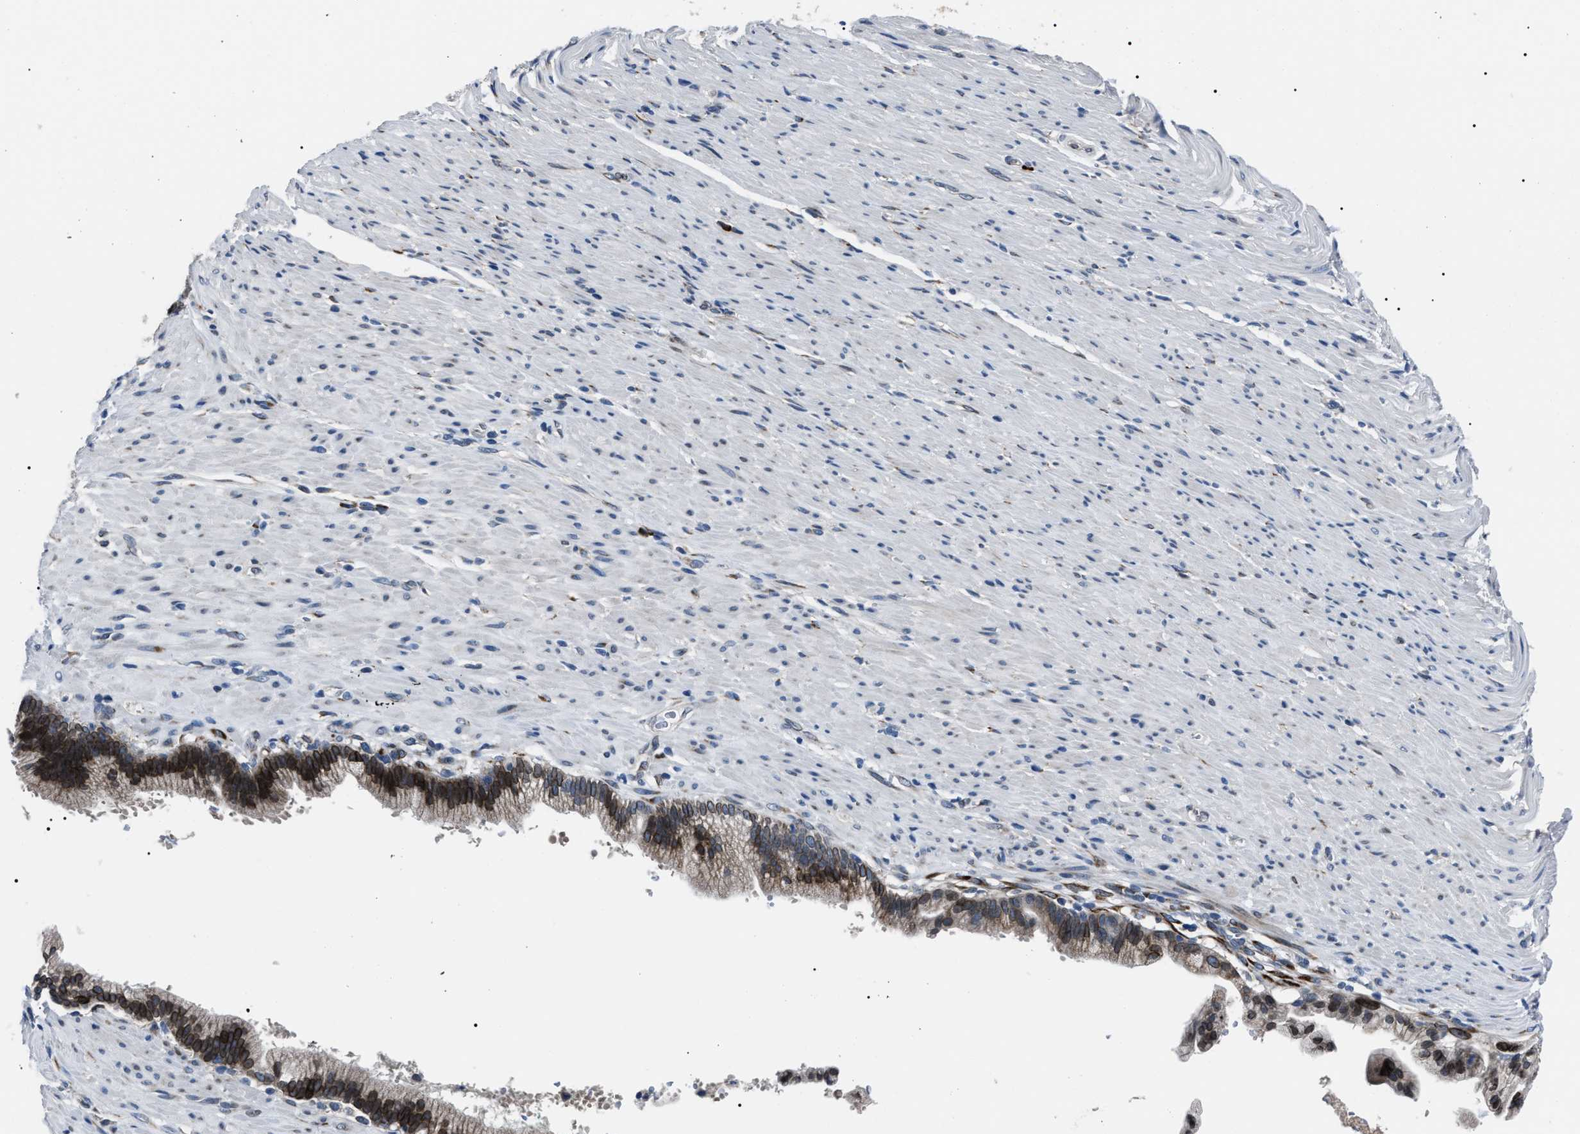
{"staining": {"intensity": "moderate", "quantity": ">75%", "location": "cytoplasmic/membranous"}, "tissue": "pancreatic cancer", "cell_type": "Tumor cells", "image_type": "cancer", "snomed": [{"axis": "morphology", "description": "Adenocarcinoma, NOS"}, {"axis": "topography", "description": "Pancreas"}], "caption": "High-magnification brightfield microscopy of pancreatic cancer (adenocarcinoma) stained with DAB (3,3'-diaminobenzidine) (brown) and counterstained with hematoxylin (blue). tumor cells exhibit moderate cytoplasmic/membranous staining is present in about>75% of cells.", "gene": "LRRC14", "patient": {"sex": "male", "age": 69}}